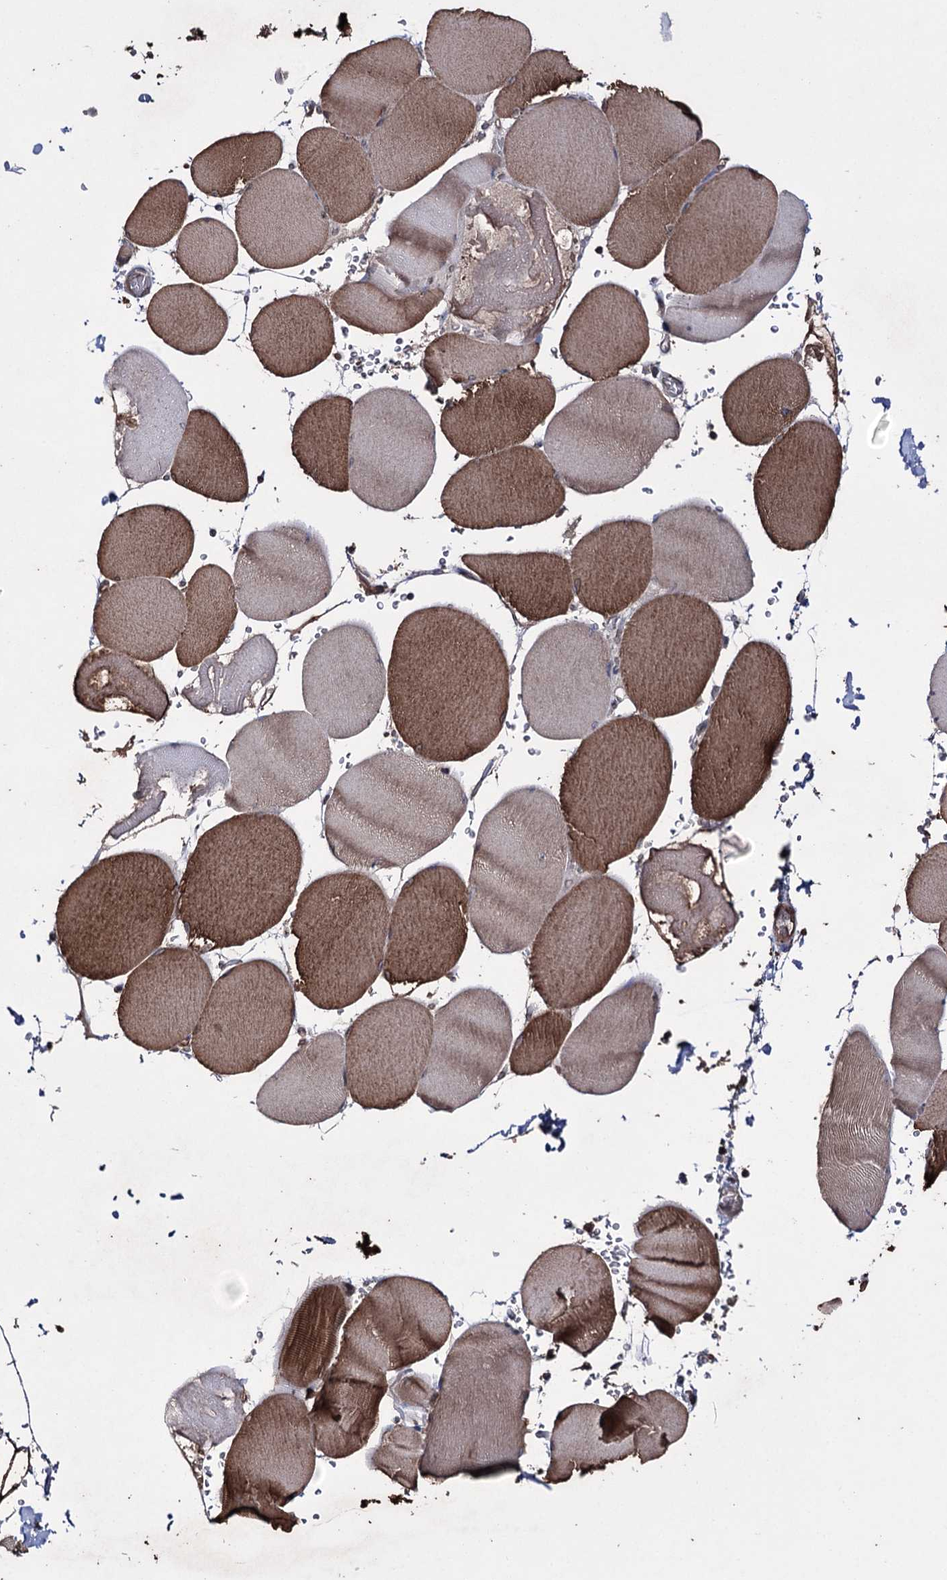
{"staining": {"intensity": "moderate", "quantity": "25%-75%", "location": "cytoplasmic/membranous"}, "tissue": "skeletal muscle", "cell_type": "Myocytes", "image_type": "normal", "snomed": [{"axis": "morphology", "description": "Normal tissue, NOS"}, {"axis": "topography", "description": "Skeletal muscle"}, {"axis": "topography", "description": "Head-Neck"}], "caption": "Approximately 25%-75% of myocytes in unremarkable human skeletal muscle demonstrate moderate cytoplasmic/membranous protein expression as visualized by brown immunohistochemical staining.", "gene": "ZNF662", "patient": {"sex": "male", "age": 66}}